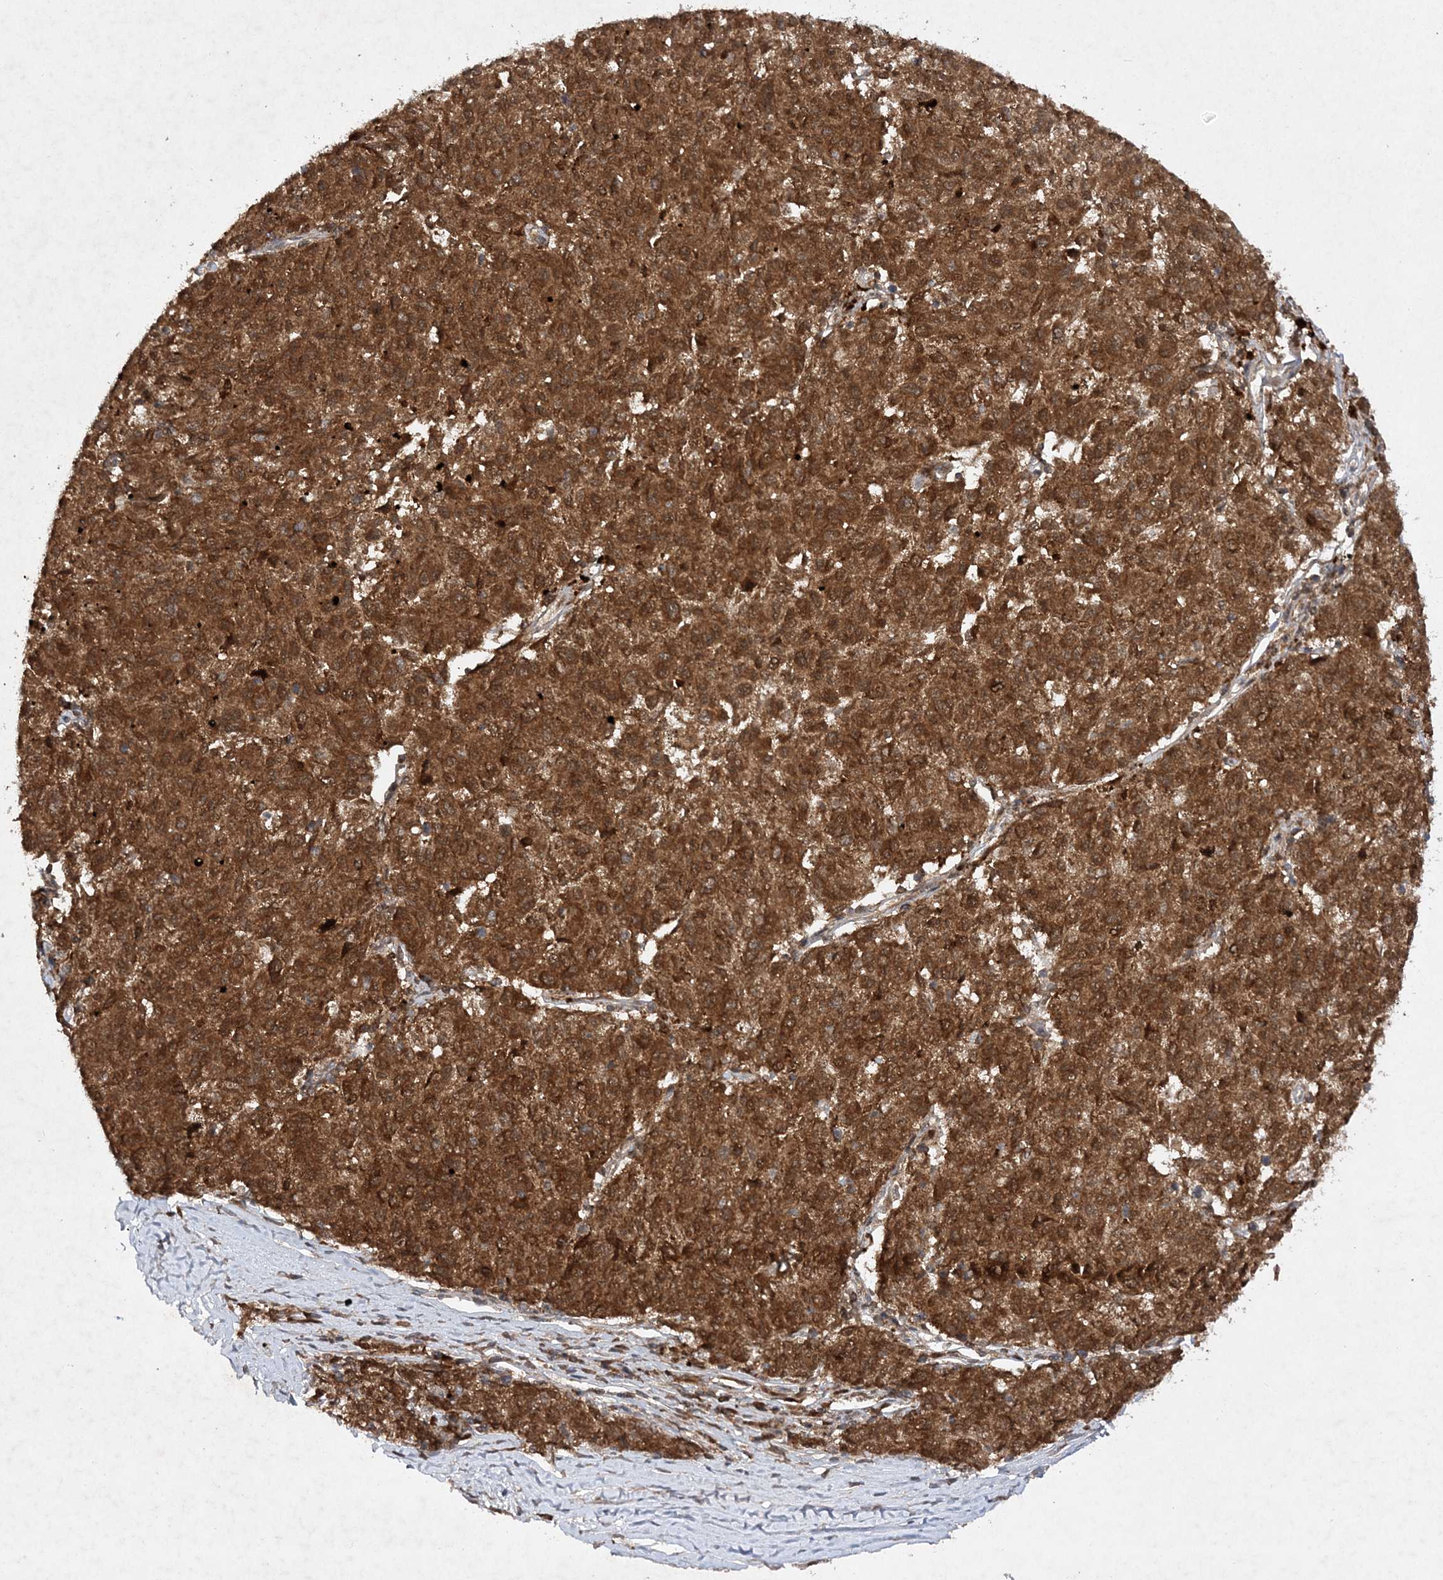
{"staining": {"intensity": "strong", "quantity": ">75%", "location": "cytoplasmic/membranous"}, "tissue": "melanoma", "cell_type": "Tumor cells", "image_type": "cancer", "snomed": [{"axis": "morphology", "description": "Malignant melanoma, NOS"}, {"axis": "topography", "description": "Skin"}], "caption": "This photomicrograph reveals IHC staining of malignant melanoma, with high strong cytoplasmic/membranous positivity in about >75% of tumor cells.", "gene": "NIF3L1", "patient": {"sex": "female", "age": 72}}